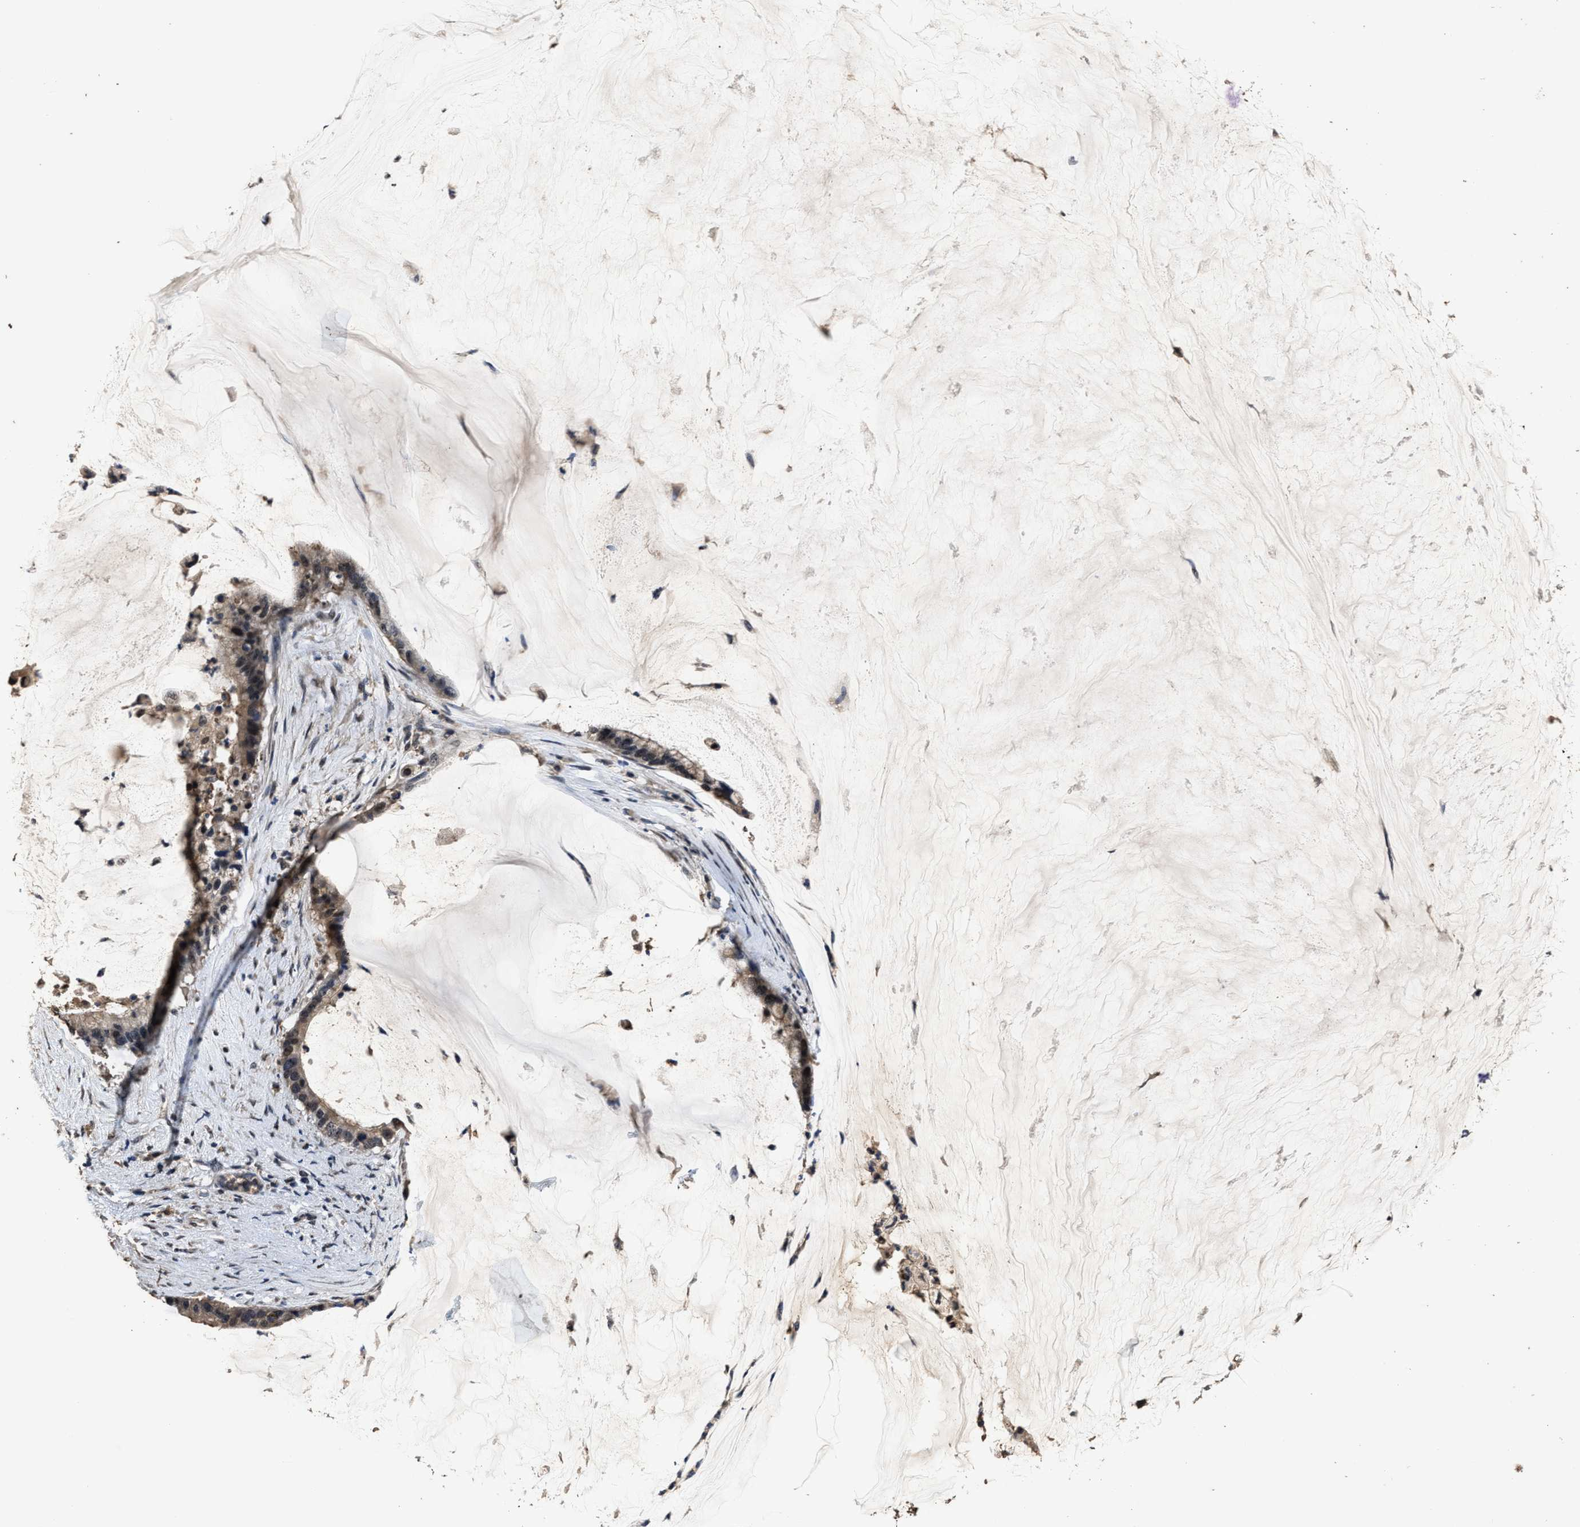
{"staining": {"intensity": "moderate", "quantity": ">75%", "location": "cytoplasmic/membranous,nuclear"}, "tissue": "pancreatic cancer", "cell_type": "Tumor cells", "image_type": "cancer", "snomed": [{"axis": "morphology", "description": "Adenocarcinoma, NOS"}, {"axis": "topography", "description": "Pancreas"}], "caption": "Moderate cytoplasmic/membranous and nuclear positivity for a protein is seen in about >75% of tumor cells of adenocarcinoma (pancreatic) using immunohistochemistry (IHC).", "gene": "RSBN1L", "patient": {"sex": "male", "age": 41}}